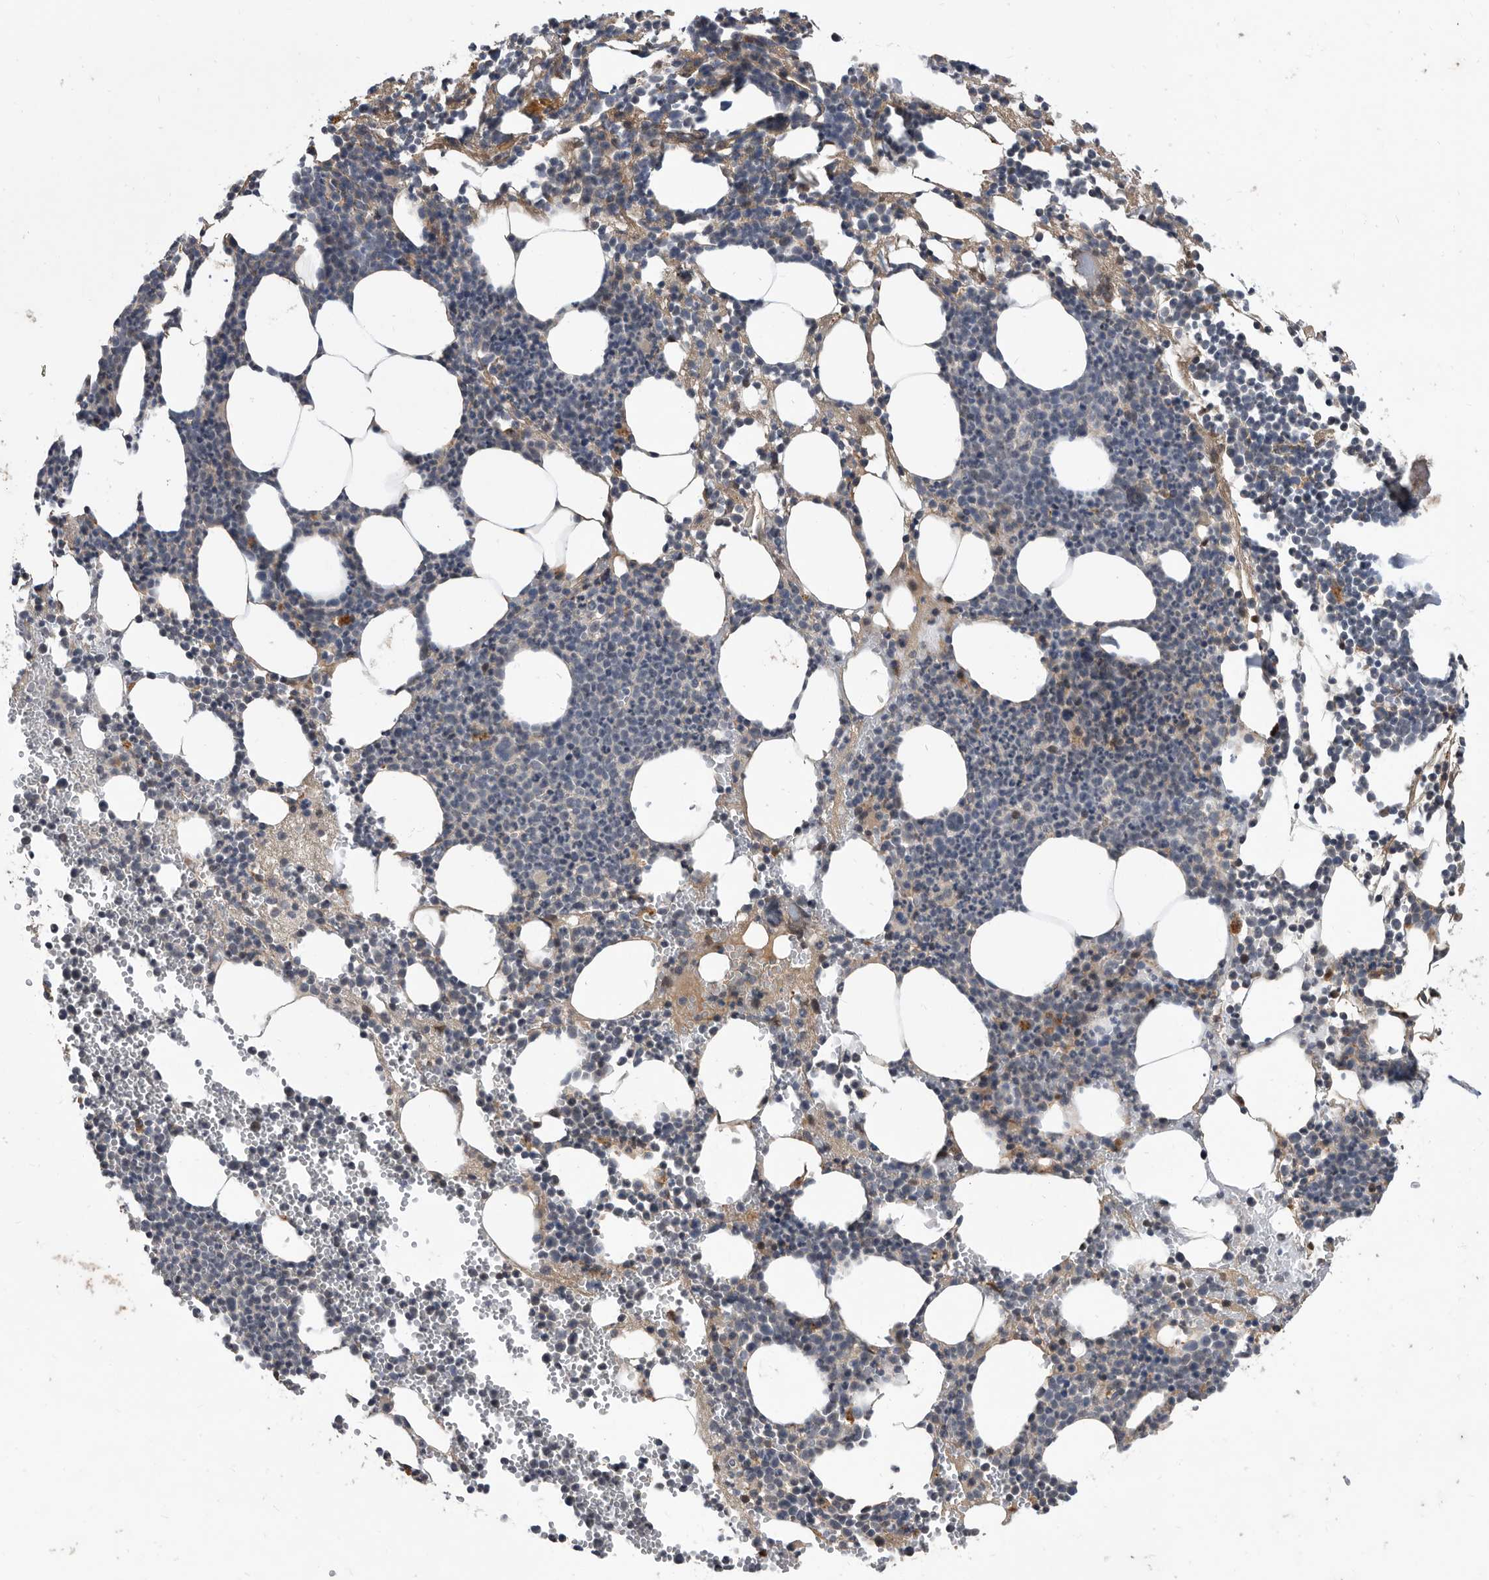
{"staining": {"intensity": "weak", "quantity": "<25%", "location": "cytoplasmic/membranous"}, "tissue": "bone marrow", "cell_type": "Hematopoietic cells", "image_type": "normal", "snomed": [{"axis": "morphology", "description": "Normal tissue, NOS"}, {"axis": "topography", "description": "Bone marrow"}], "caption": "Immunohistochemistry (IHC) micrograph of benign bone marrow: bone marrow stained with DAB (3,3'-diaminobenzidine) displays no significant protein expression in hematopoietic cells. Brightfield microscopy of immunohistochemistry stained with DAB (brown) and hematoxylin (blue), captured at high magnification.", "gene": "PI15", "patient": {"sex": "female", "age": 67}}